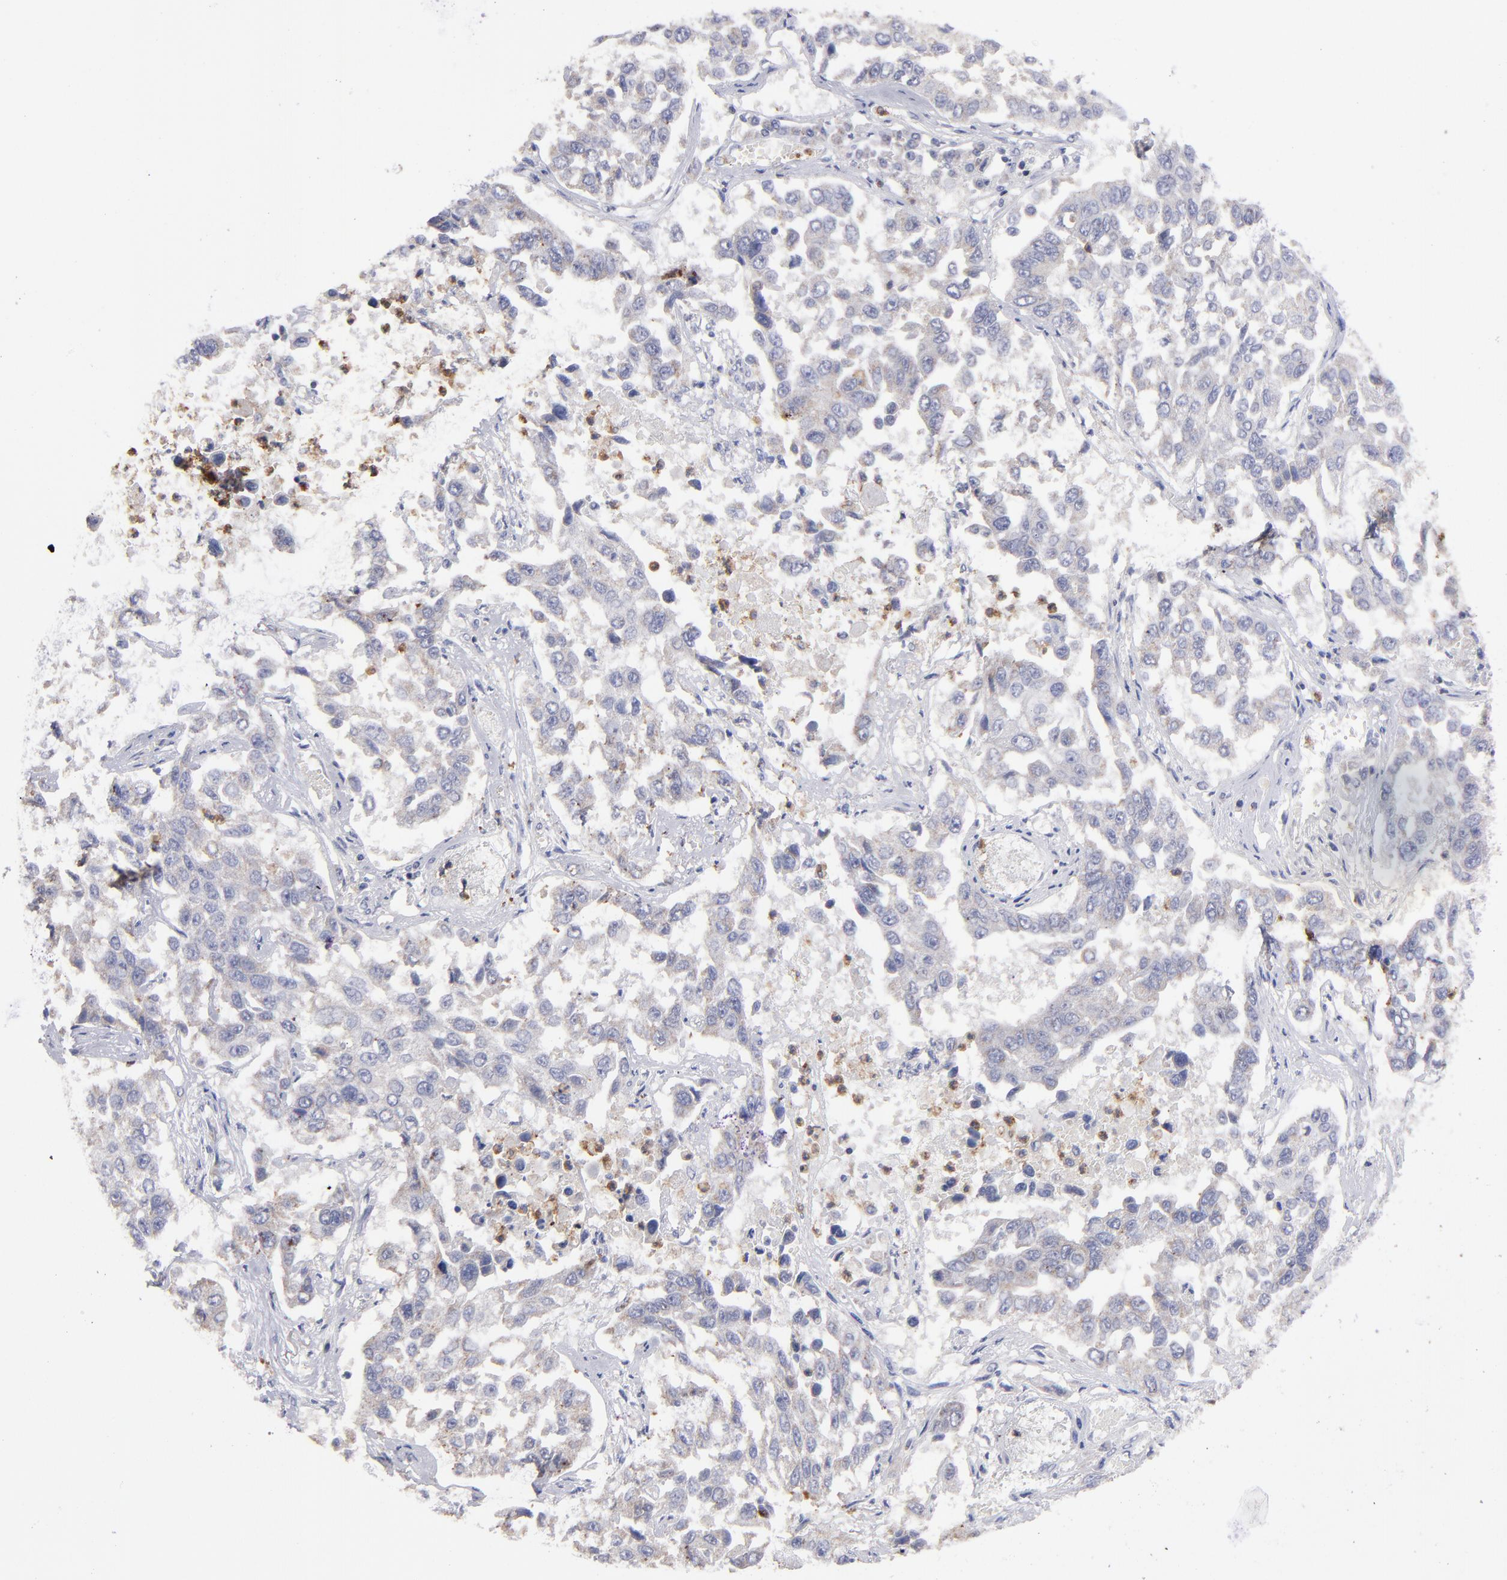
{"staining": {"intensity": "weak", "quantity": ">75%", "location": "cytoplasmic/membranous"}, "tissue": "lung cancer", "cell_type": "Tumor cells", "image_type": "cancer", "snomed": [{"axis": "morphology", "description": "Squamous cell carcinoma, NOS"}, {"axis": "topography", "description": "Lung"}], "caption": "Immunohistochemistry (IHC) (DAB (3,3'-diaminobenzidine)) staining of squamous cell carcinoma (lung) displays weak cytoplasmic/membranous protein expression in approximately >75% of tumor cells.", "gene": "FGR", "patient": {"sex": "male", "age": 71}}